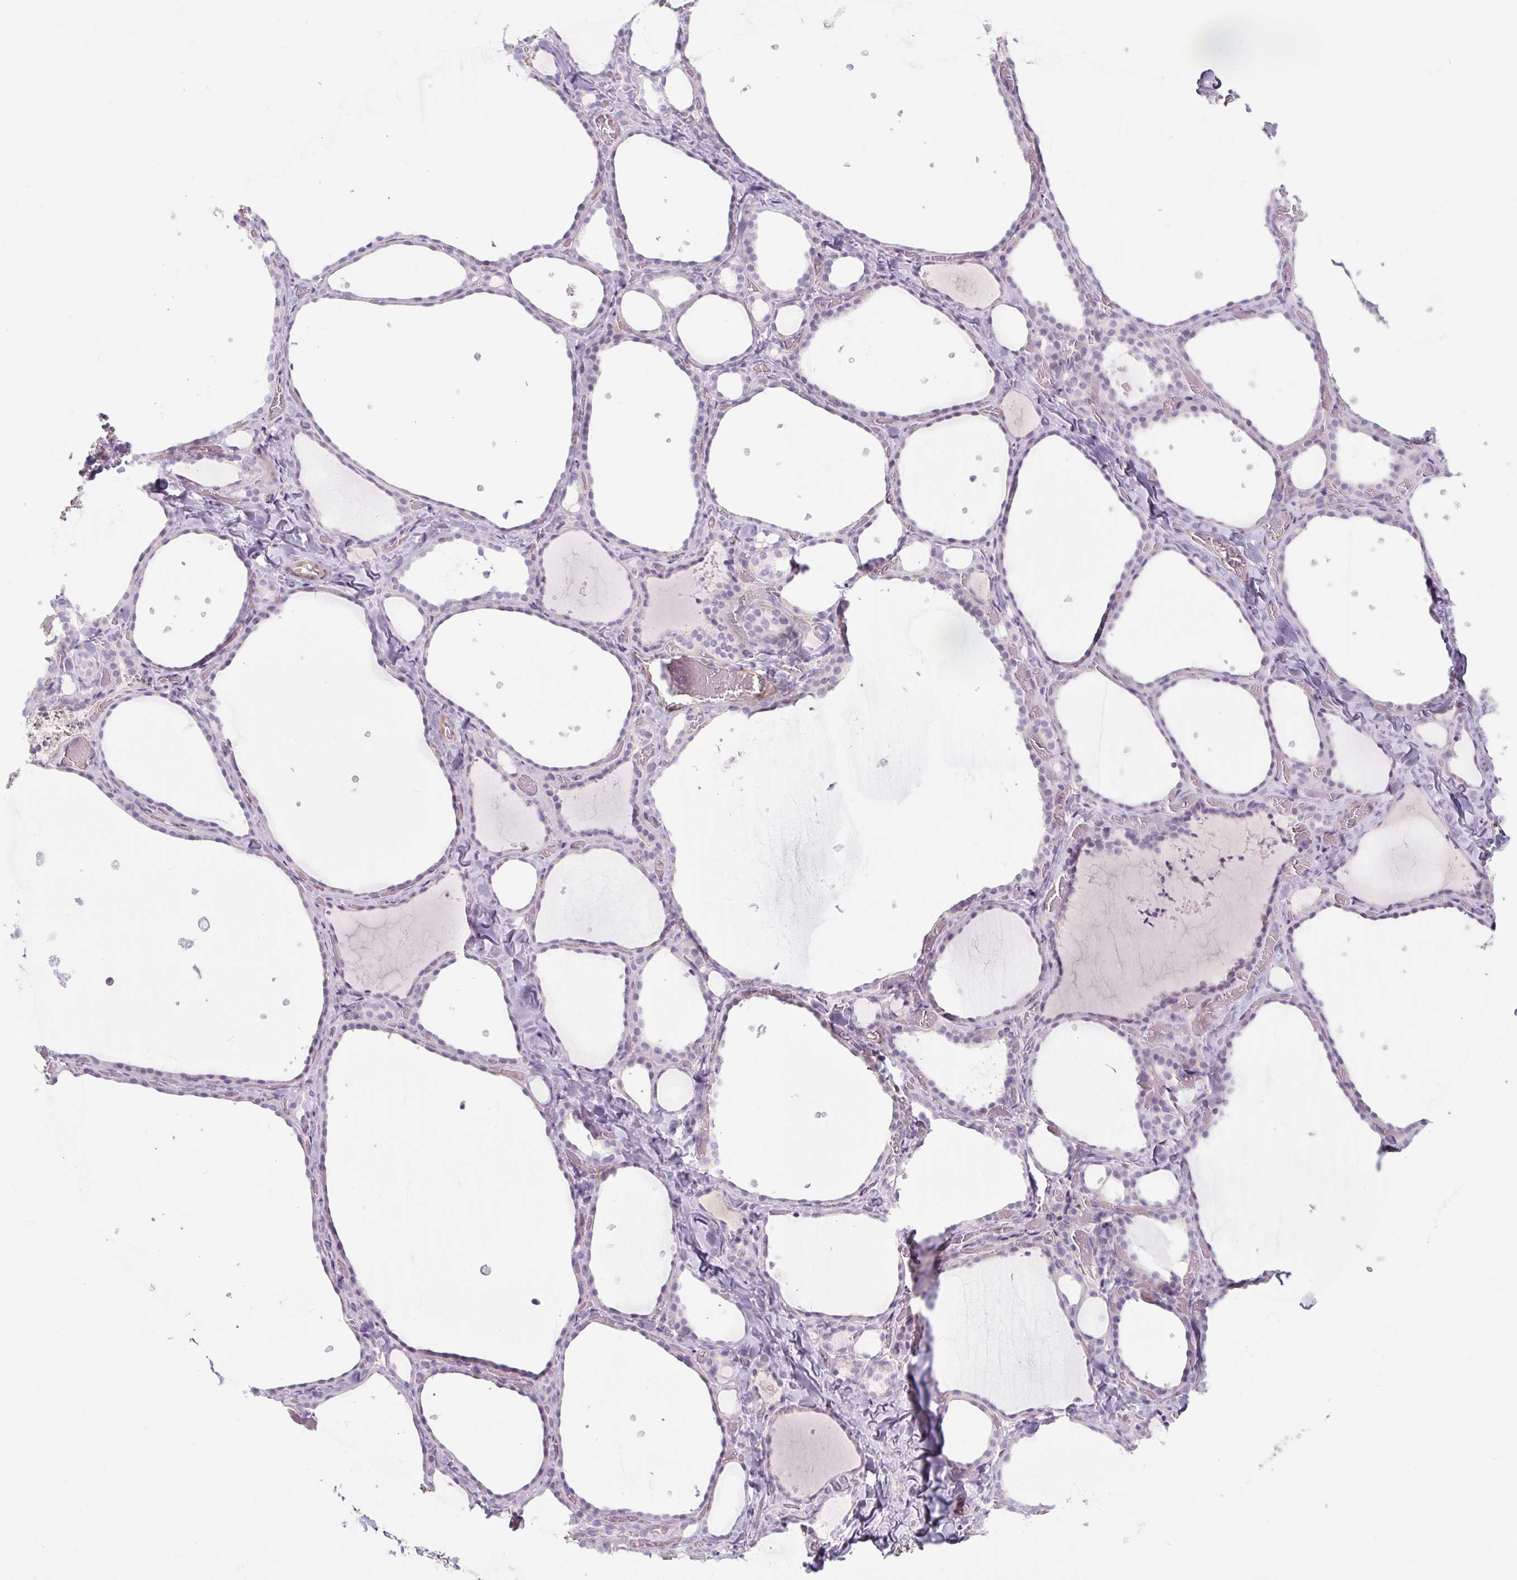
{"staining": {"intensity": "weak", "quantity": "<25%", "location": "cytoplasmic/membranous"}, "tissue": "thyroid gland", "cell_type": "Glandular cells", "image_type": "normal", "snomed": [{"axis": "morphology", "description": "Normal tissue, NOS"}, {"axis": "topography", "description": "Thyroid gland"}], "caption": "This image is of benign thyroid gland stained with immunohistochemistry to label a protein in brown with the nuclei are counter-stained blue. There is no positivity in glandular cells.", "gene": "PRM1", "patient": {"sex": "female", "age": 36}}